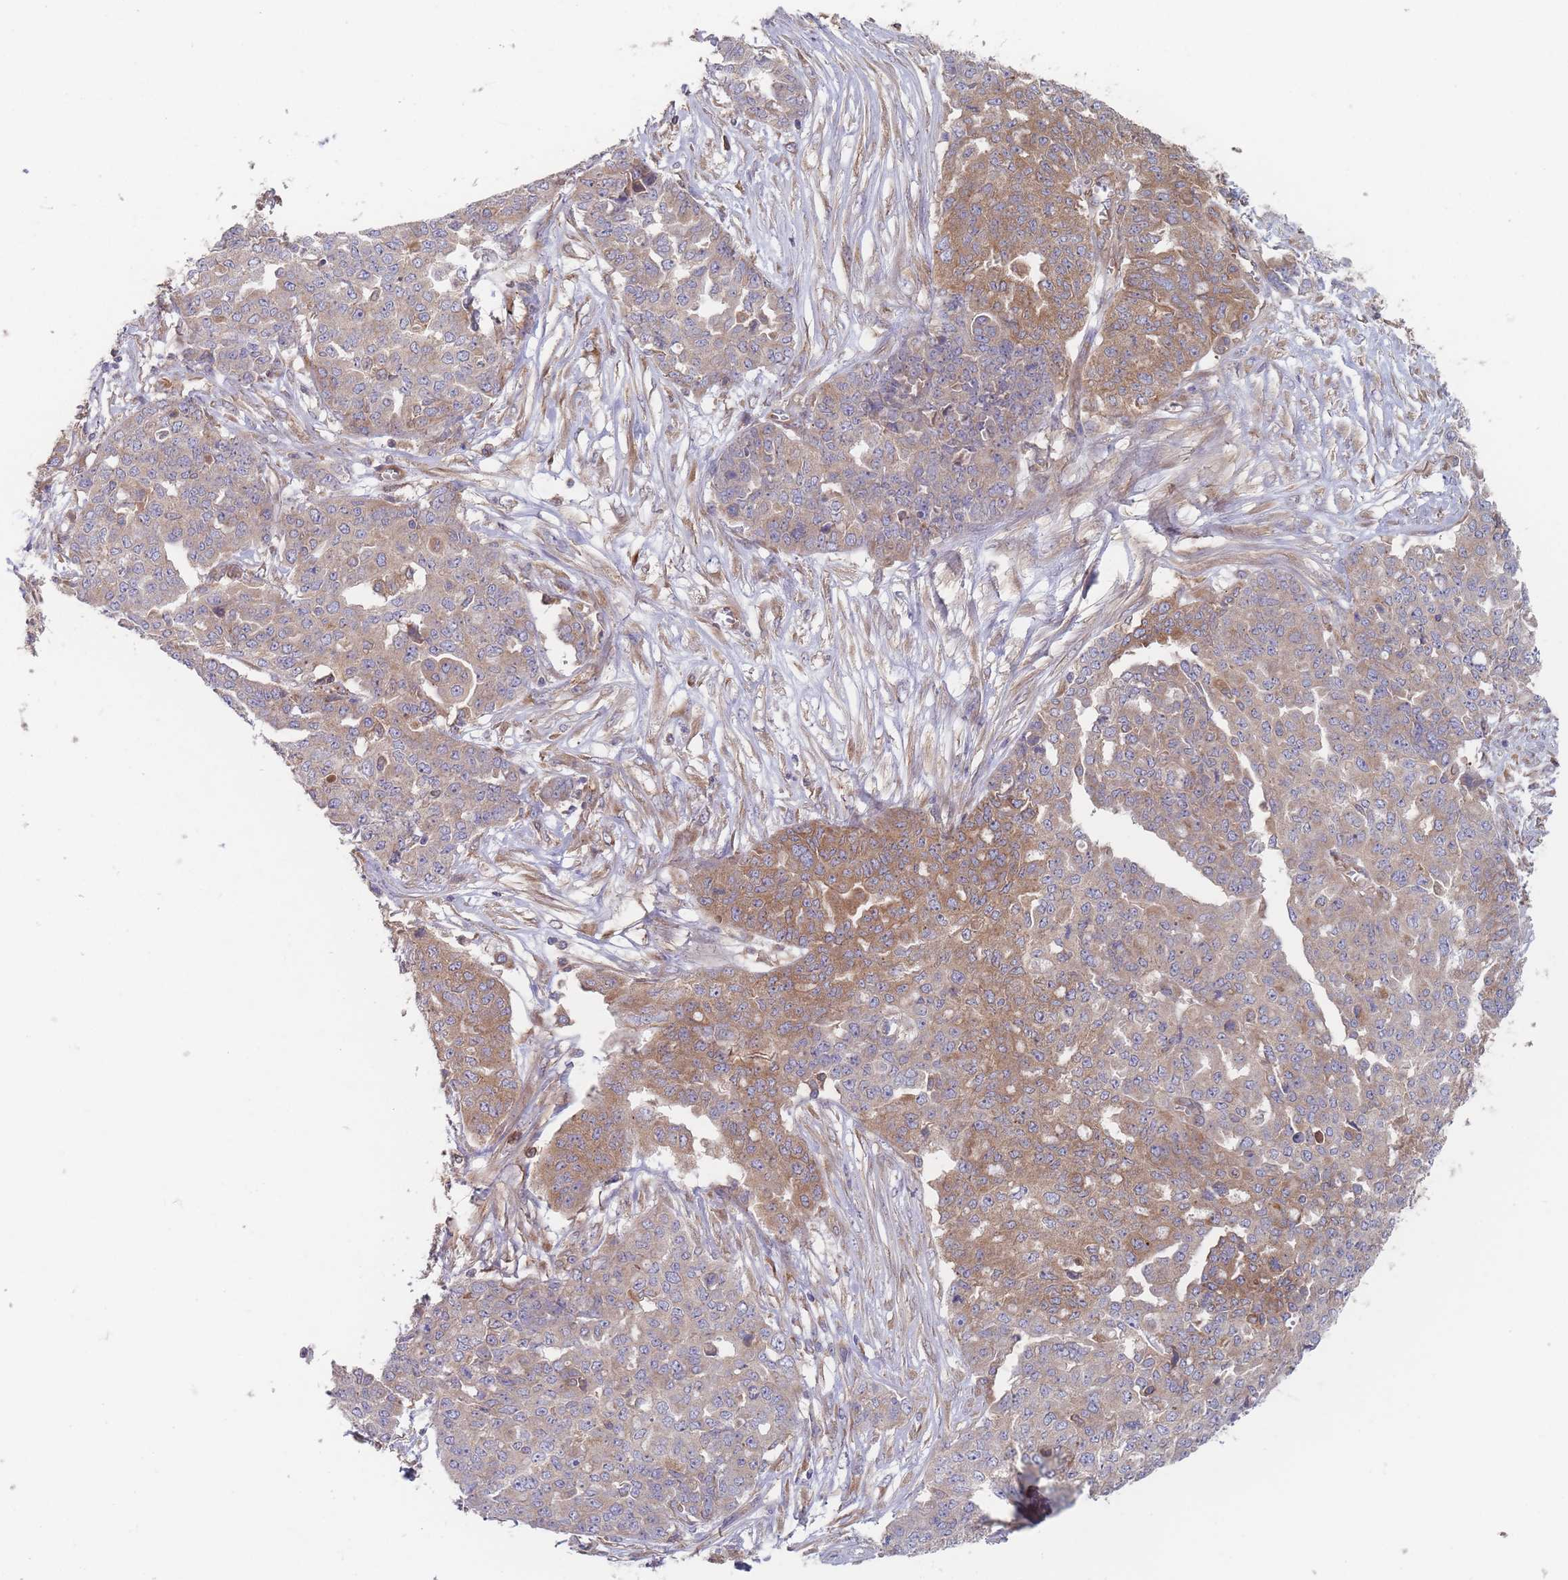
{"staining": {"intensity": "moderate", "quantity": "25%-75%", "location": "cytoplasmic/membranous"}, "tissue": "ovarian cancer", "cell_type": "Tumor cells", "image_type": "cancer", "snomed": [{"axis": "morphology", "description": "Cystadenocarcinoma, serous, NOS"}, {"axis": "topography", "description": "Soft tissue"}, {"axis": "topography", "description": "Ovary"}], "caption": "IHC photomicrograph of ovarian cancer (serous cystadenocarcinoma) stained for a protein (brown), which shows medium levels of moderate cytoplasmic/membranous expression in approximately 25%-75% of tumor cells.", "gene": "KDSR", "patient": {"sex": "female", "age": 57}}